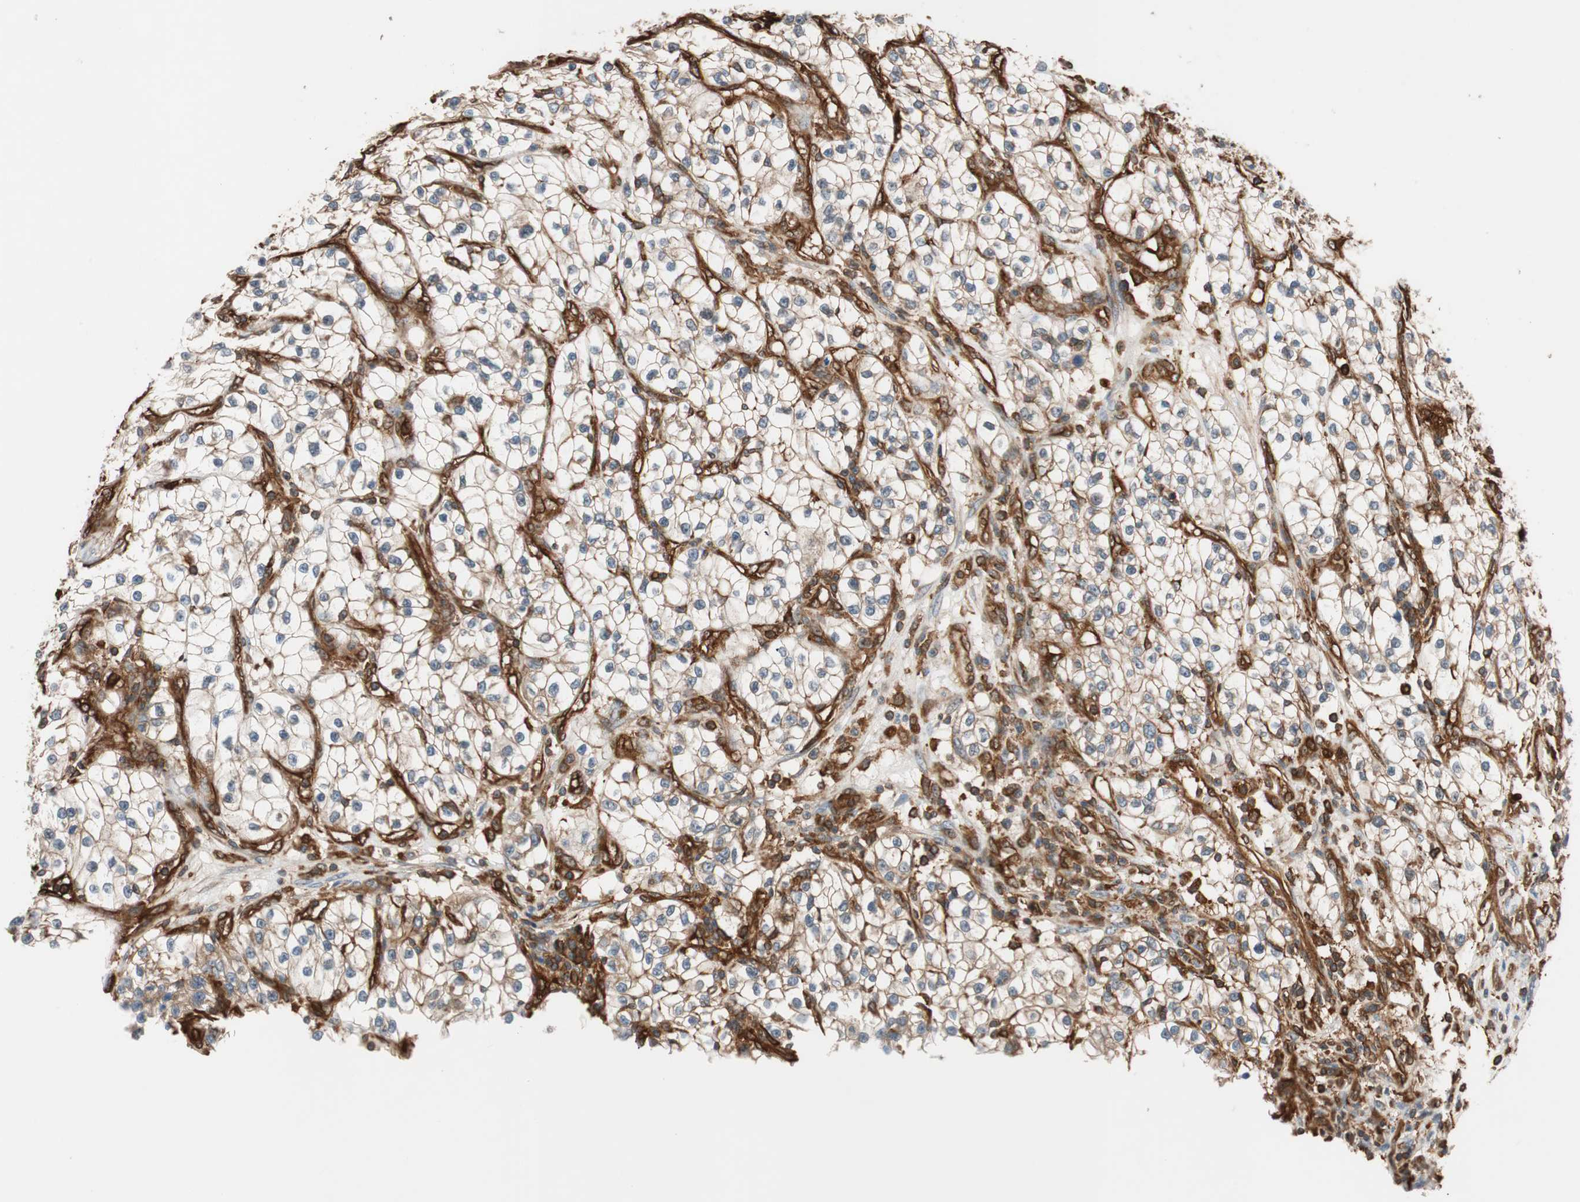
{"staining": {"intensity": "moderate", "quantity": ">75%", "location": "cytoplasmic/membranous"}, "tissue": "renal cancer", "cell_type": "Tumor cells", "image_type": "cancer", "snomed": [{"axis": "morphology", "description": "Adenocarcinoma, NOS"}, {"axis": "topography", "description": "Kidney"}], "caption": "Adenocarcinoma (renal) tissue reveals moderate cytoplasmic/membranous staining in approximately >75% of tumor cells, visualized by immunohistochemistry.", "gene": "VASP", "patient": {"sex": "female", "age": 57}}